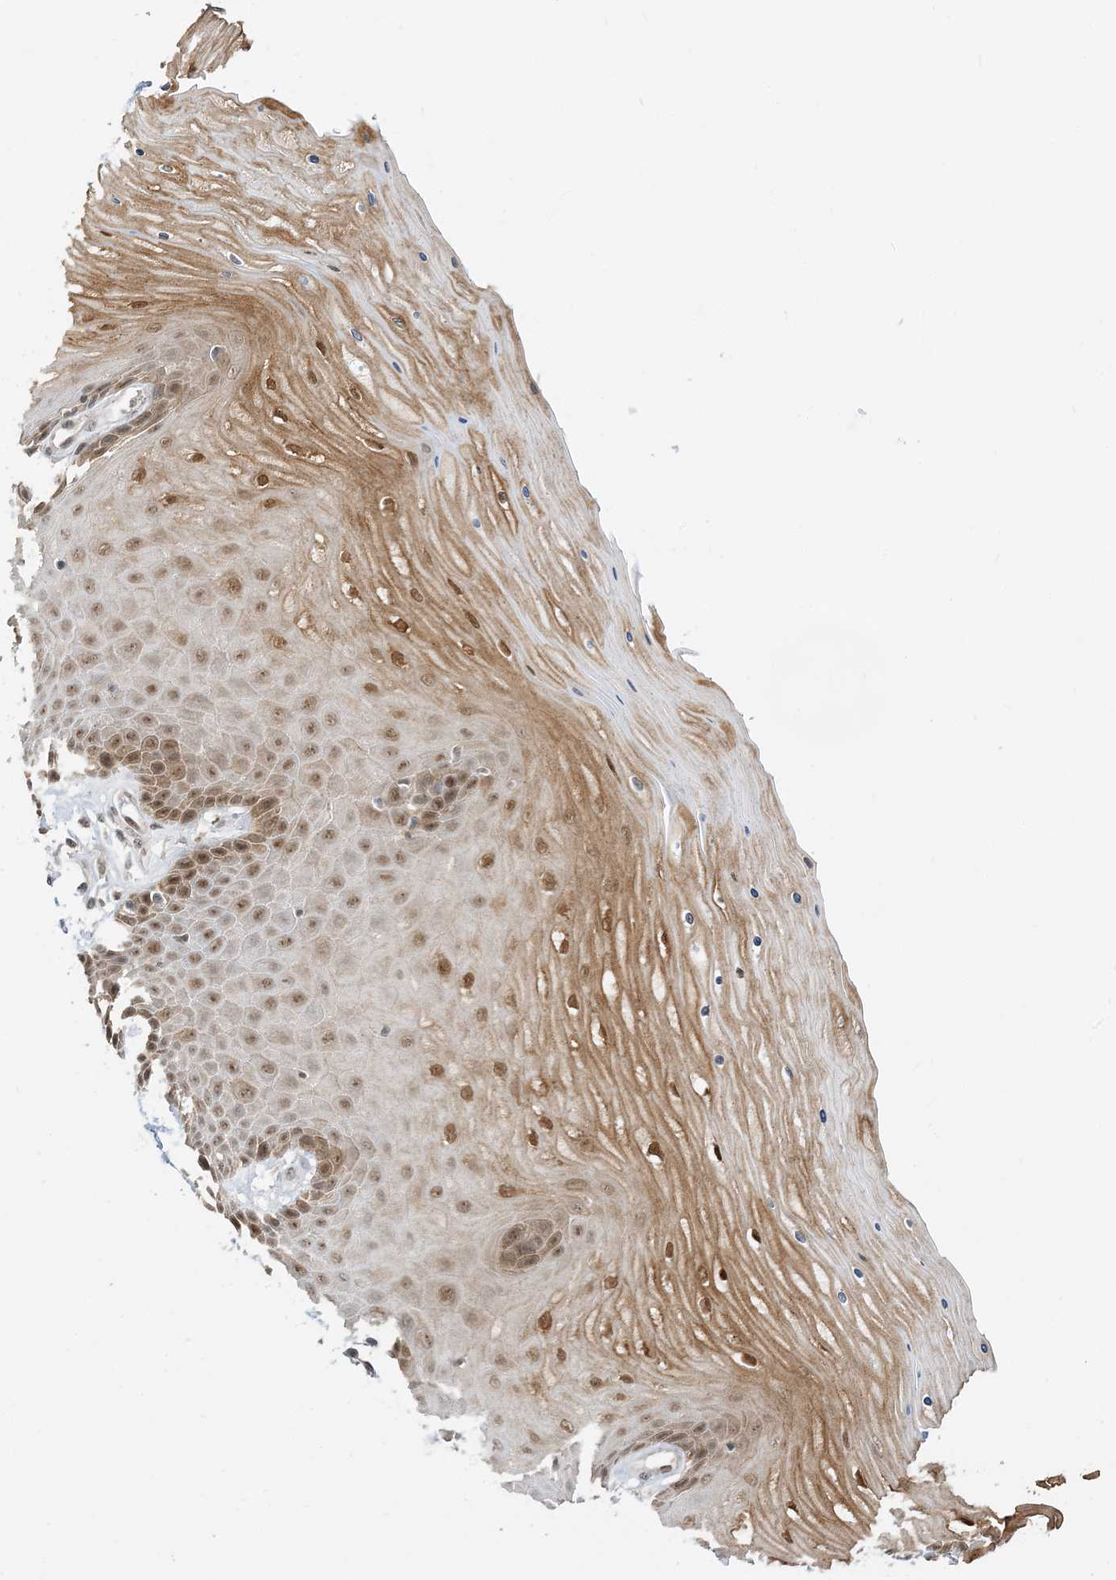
{"staining": {"intensity": "moderate", "quantity": ">75%", "location": "nuclear"}, "tissue": "cervix", "cell_type": "Glandular cells", "image_type": "normal", "snomed": [{"axis": "morphology", "description": "Normal tissue, NOS"}, {"axis": "topography", "description": "Cervix"}], "caption": "This is a photomicrograph of IHC staining of normal cervix, which shows moderate positivity in the nuclear of glandular cells.", "gene": "ZNF740", "patient": {"sex": "female", "age": 55}}